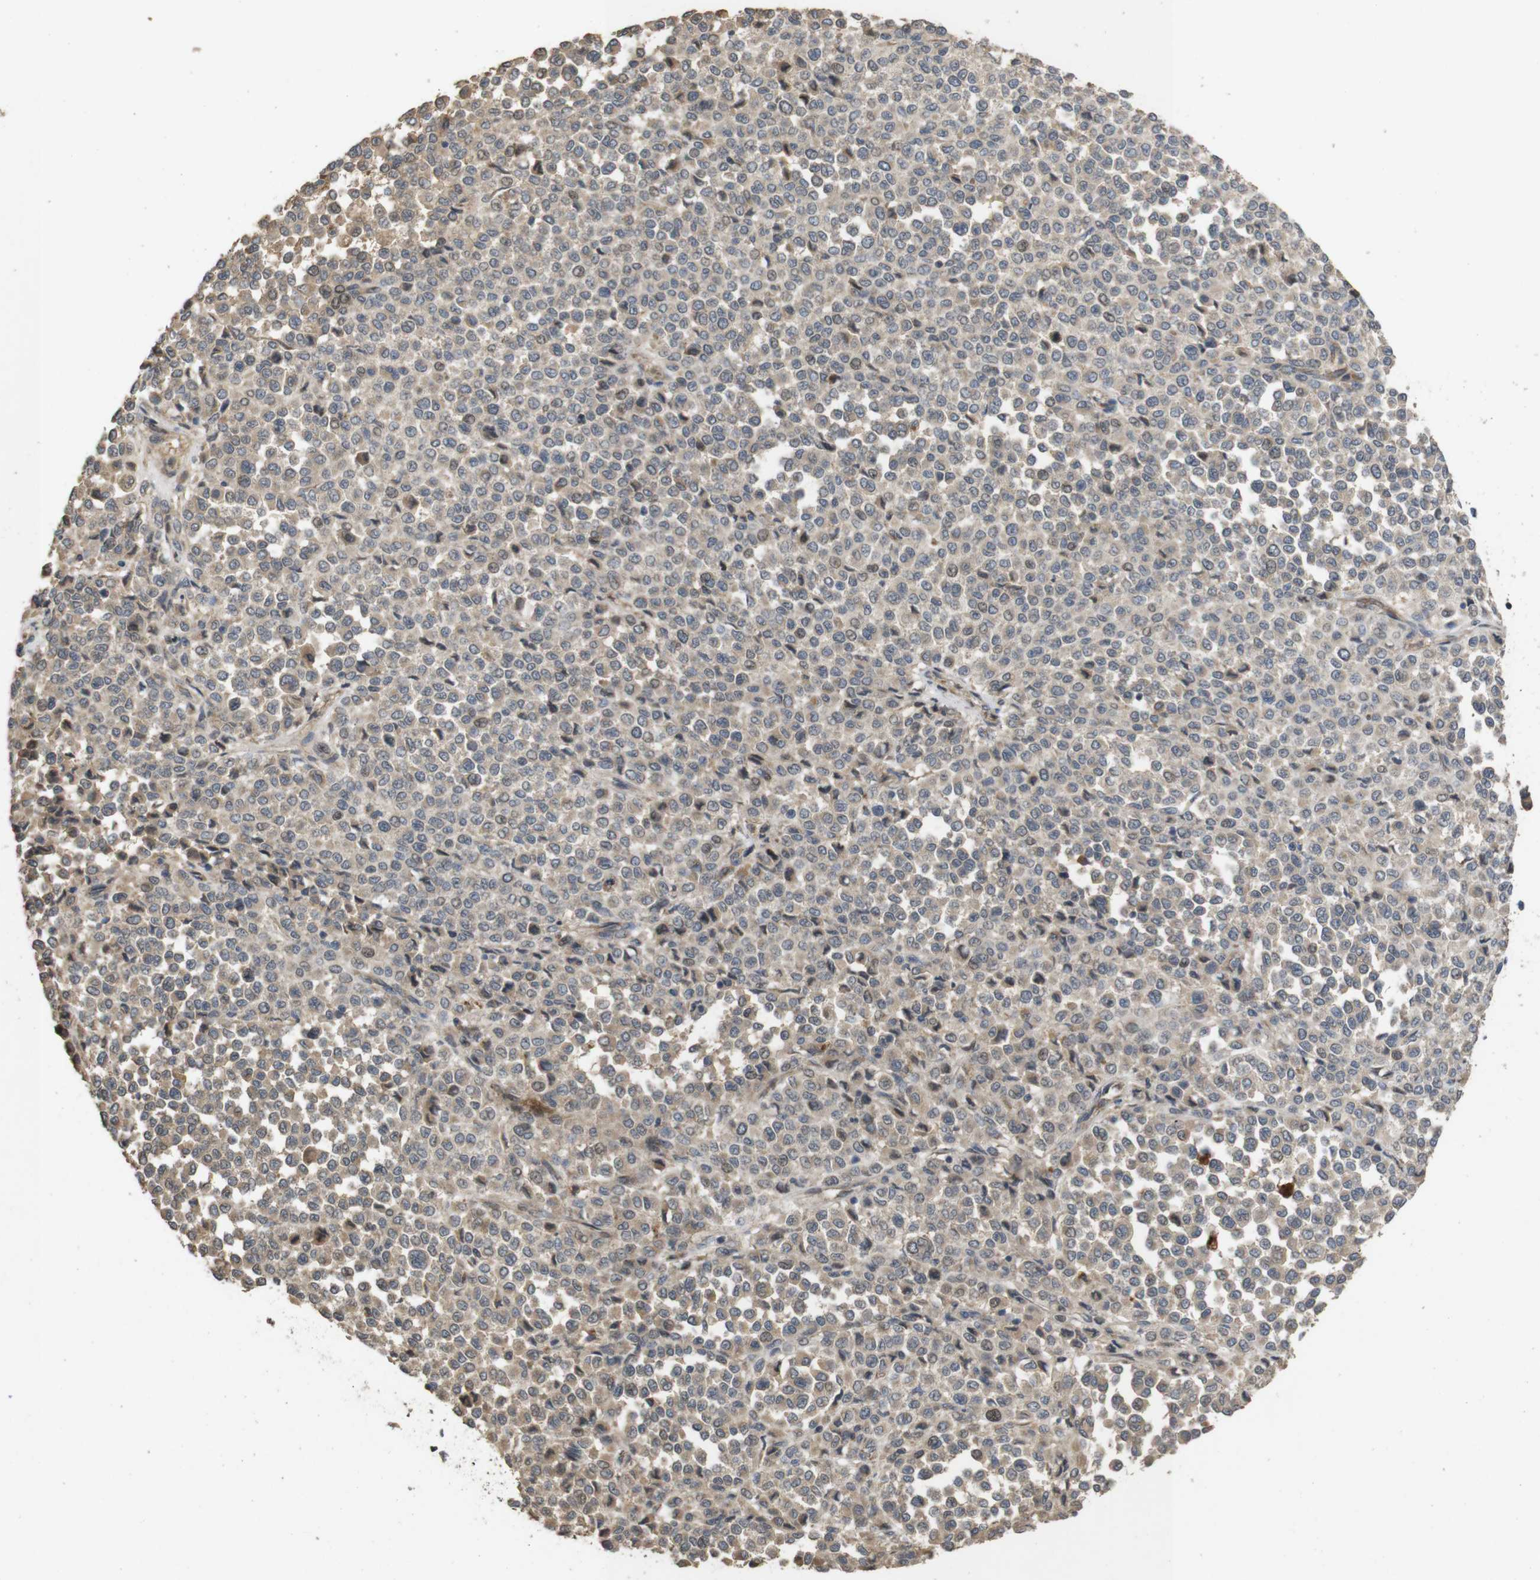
{"staining": {"intensity": "weak", "quantity": ">75%", "location": "cytoplasmic/membranous,nuclear"}, "tissue": "melanoma", "cell_type": "Tumor cells", "image_type": "cancer", "snomed": [{"axis": "morphology", "description": "Malignant melanoma, Metastatic site"}, {"axis": "topography", "description": "Pancreas"}], "caption": "Tumor cells display weak cytoplasmic/membranous and nuclear staining in approximately >75% of cells in malignant melanoma (metastatic site). Immunohistochemistry stains the protein of interest in brown and the nuclei are stained blue.", "gene": "PCDHB10", "patient": {"sex": "female", "age": 30}}